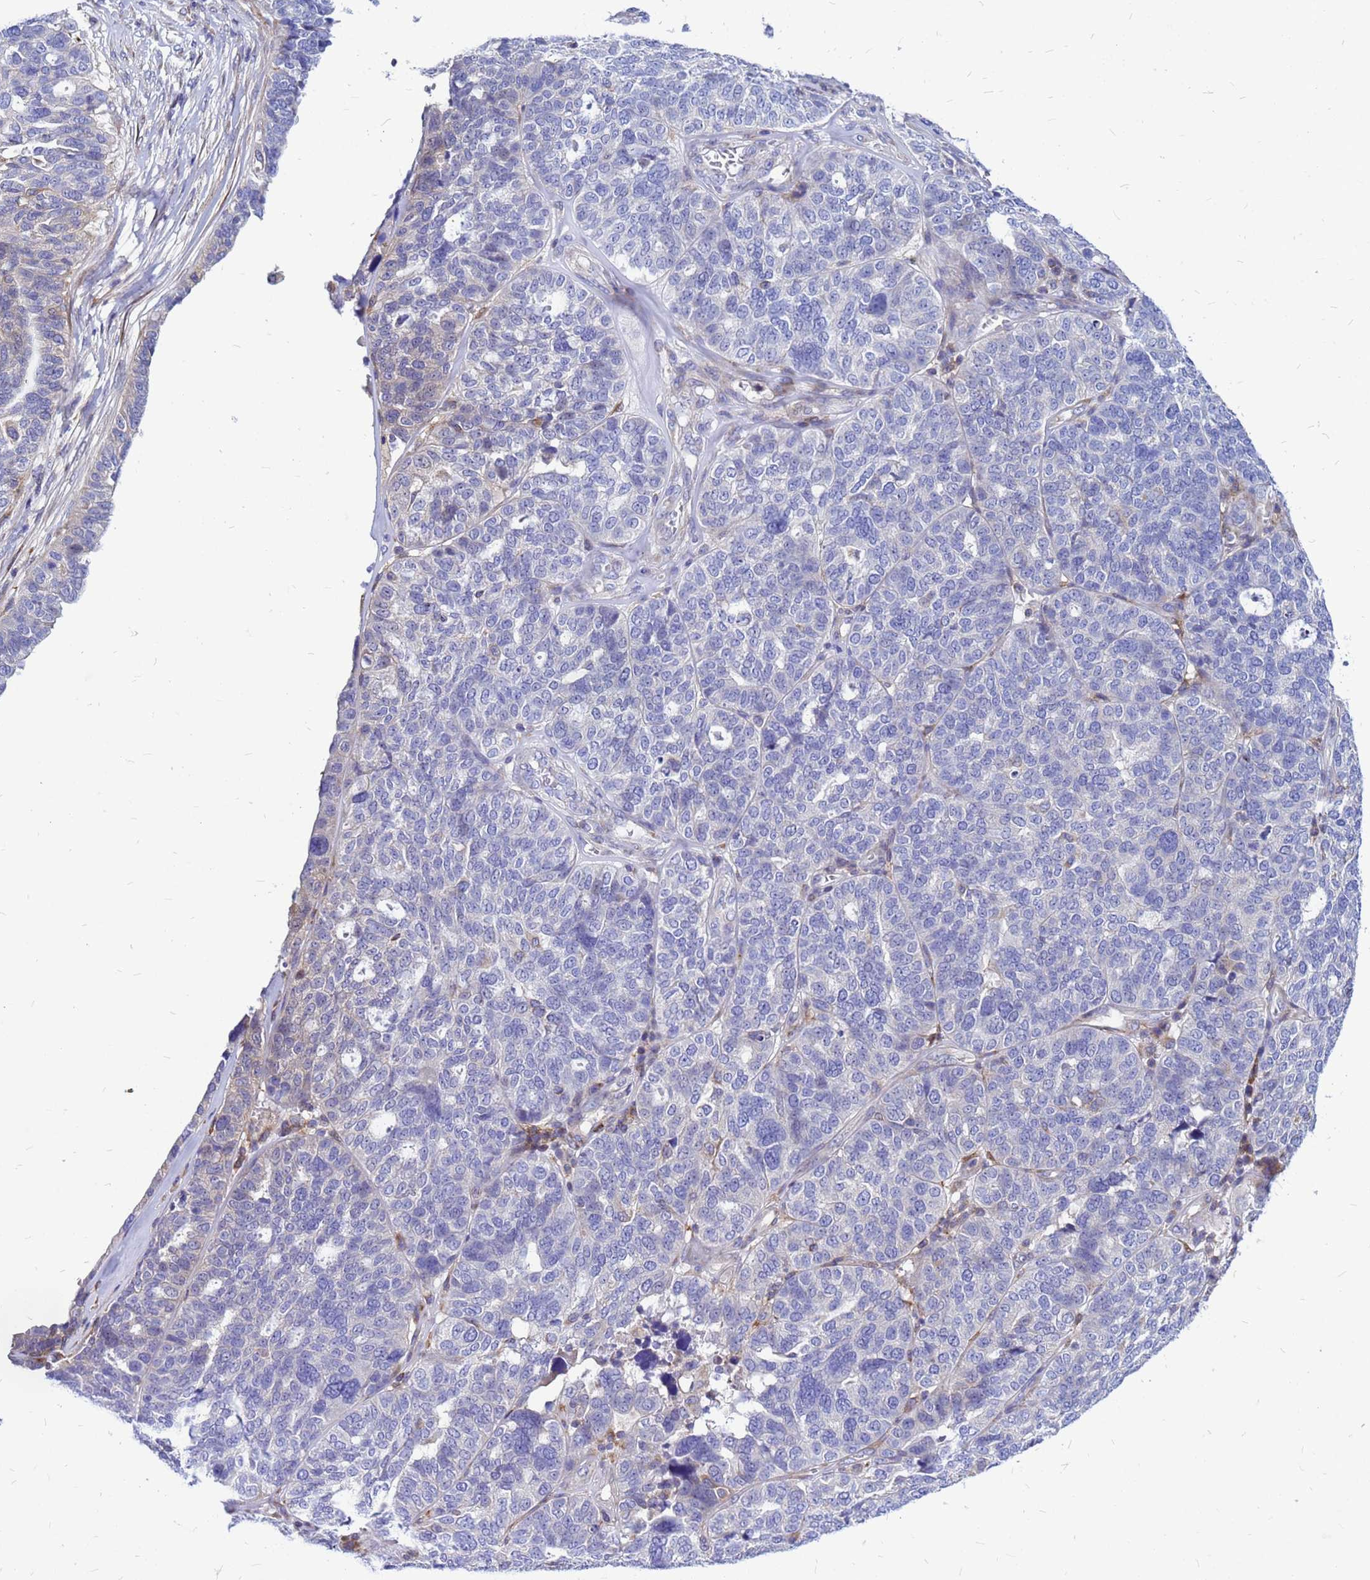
{"staining": {"intensity": "negative", "quantity": "none", "location": "none"}, "tissue": "ovarian cancer", "cell_type": "Tumor cells", "image_type": "cancer", "snomed": [{"axis": "morphology", "description": "Cystadenocarcinoma, serous, NOS"}, {"axis": "topography", "description": "Ovary"}], "caption": "Tumor cells show no significant staining in serous cystadenocarcinoma (ovarian). Nuclei are stained in blue.", "gene": "FHIP1A", "patient": {"sex": "female", "age": 59}}